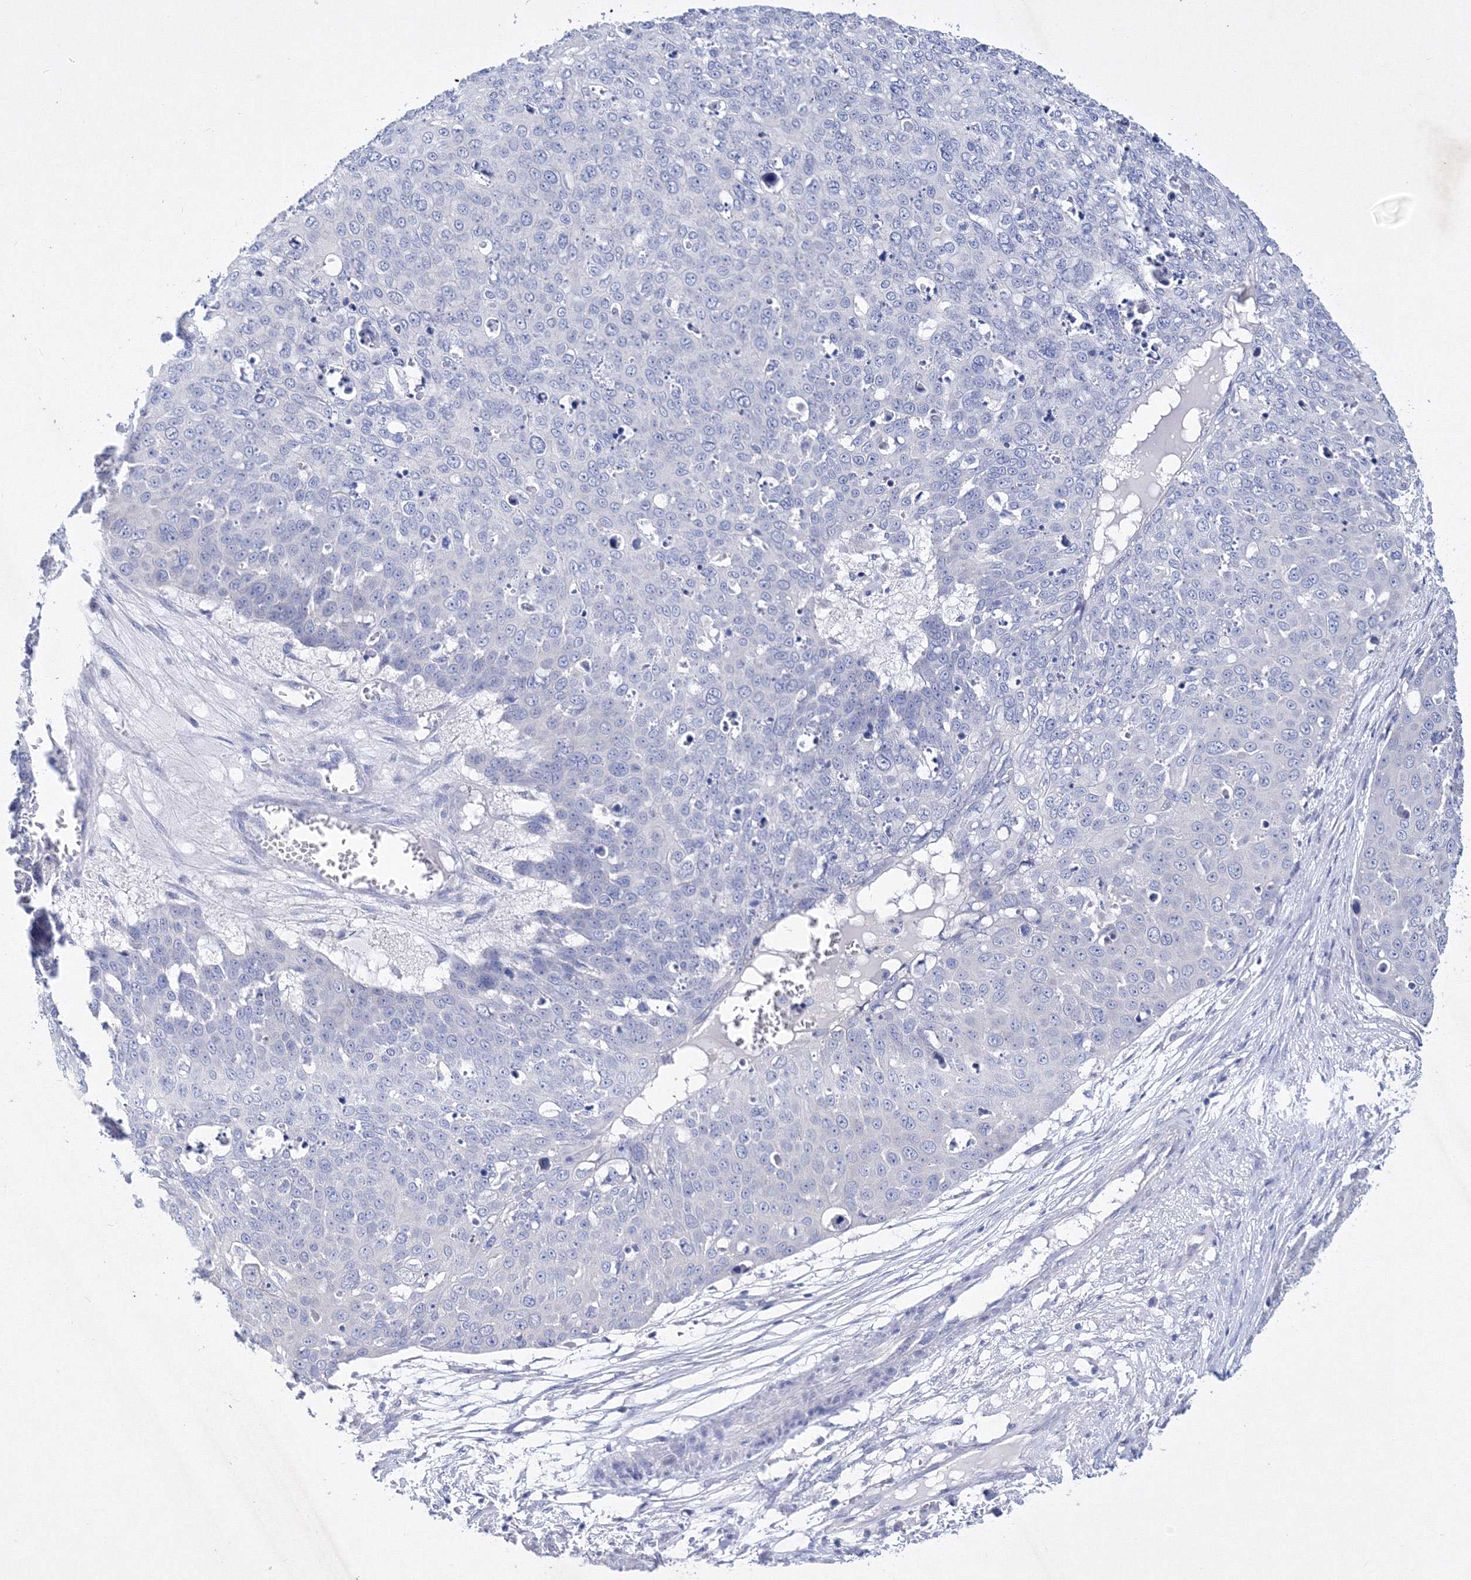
{"staining": {"intensity": "negative", "quantity": "none", "location": "none"}, "tissue": "skin cancer", "cell_type": "Tumor cells", "image_type": "cancer", "snomed": [{"axis": "morphology", "description": "Squamous cell carcinoma, NOS"}, {"axis": "topography", "description": "Skin"}], "caption": "Immunohistochemistry photomicrograph of skin cancer stained for a protein (brown), which shows no staining in tumor cells.", "gene": "GPN1", "patient": {"sex": "male", "age": 71}}